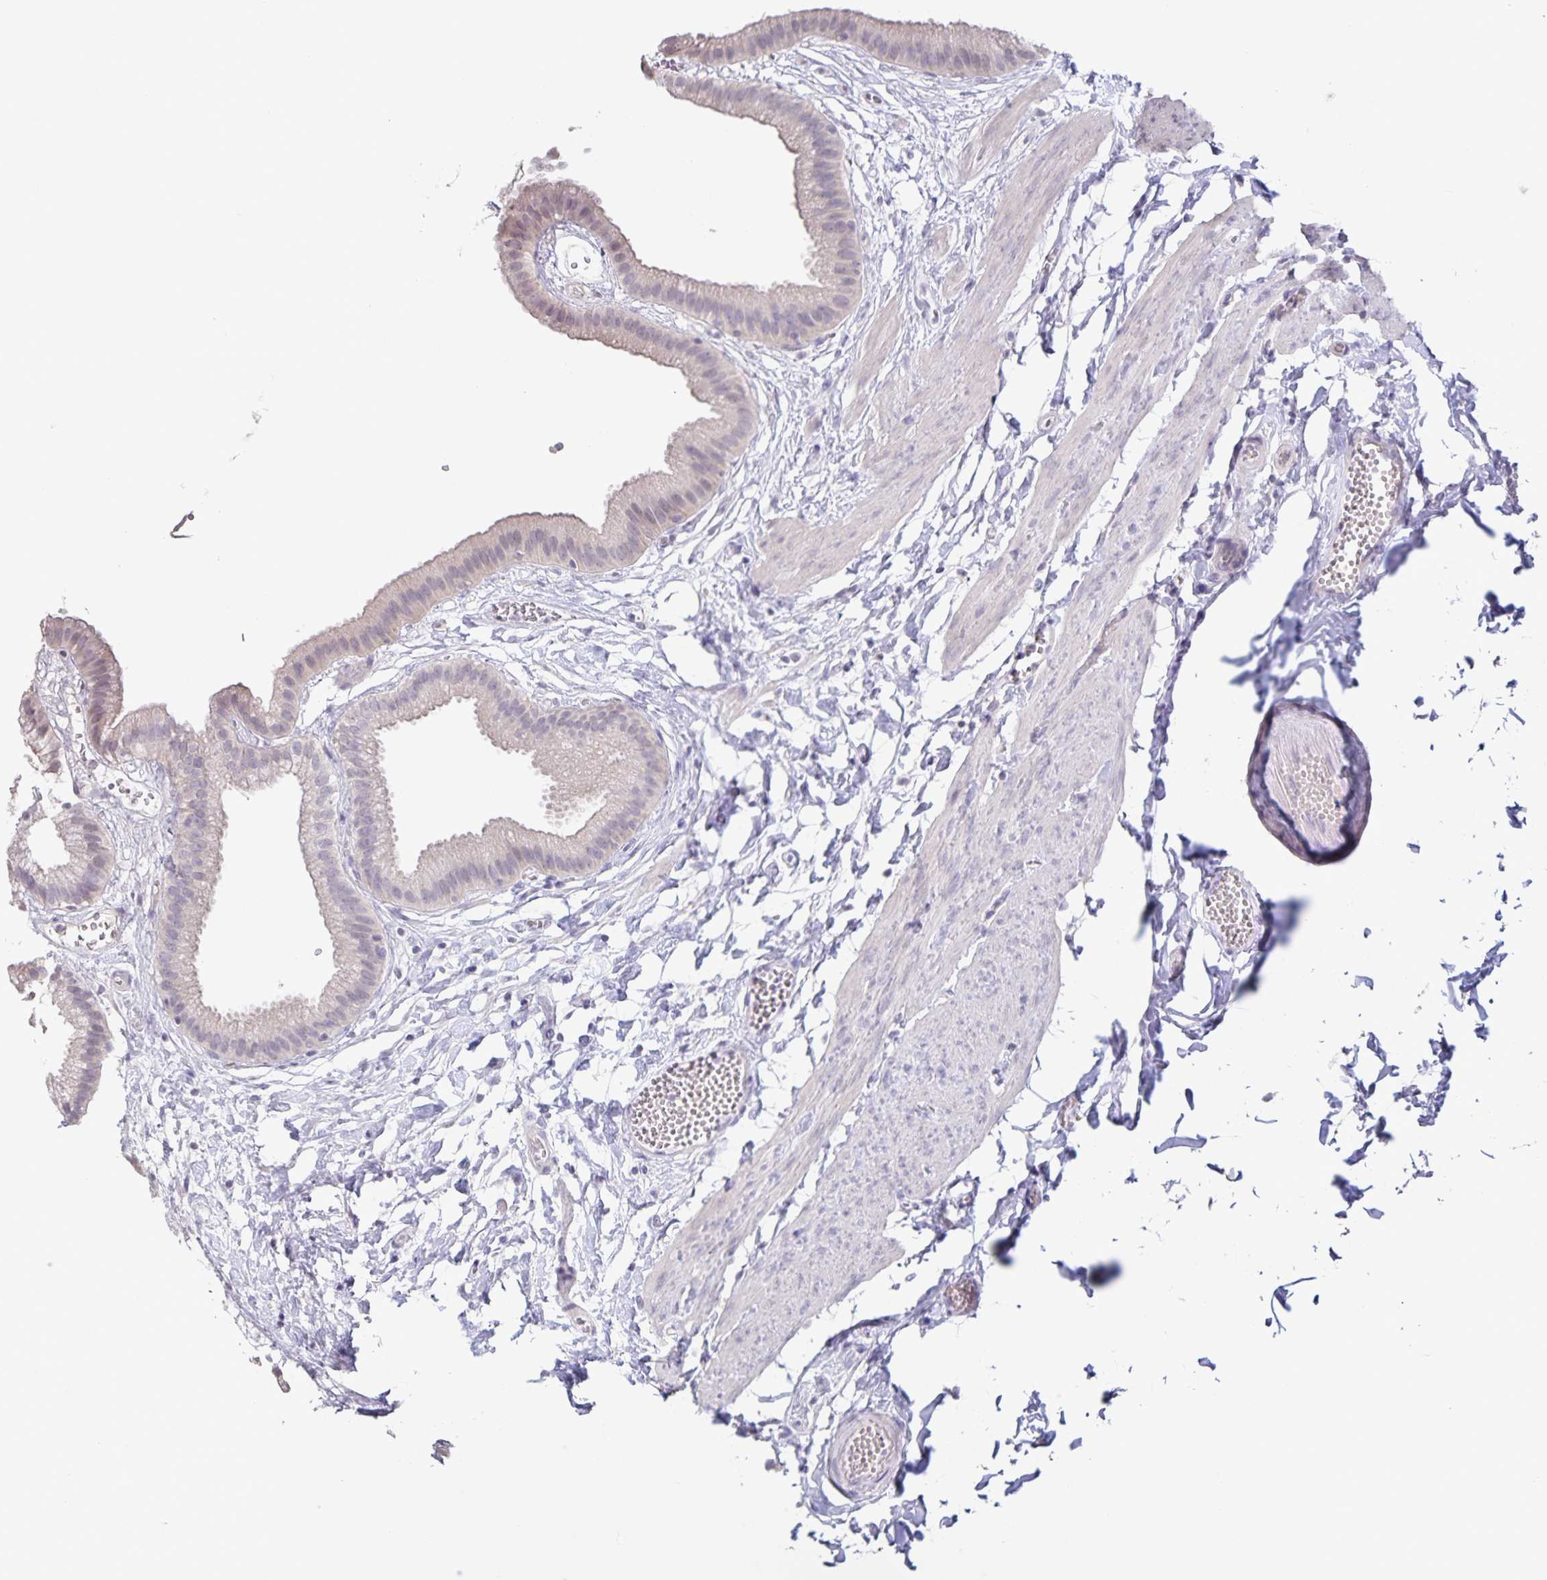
{"staining": {"intensity": "weak", "quantity": "<25%", "location": "cytoplasmic/membranous"}, "tissue": "gallbladder", "cell_type": "Glandular cells", "image_type": "normal", "snomed": [{"axis": "morphology", "description": "Normal tissue, NOS"}, {"axis": "topography", "description": "Gallbladder"}], "caption": "Immunohistochemistry of benign human gallbladder reveals no expression in glandular cells. Brightfield microscopy of IHC stained with DAB (brown) and hematoxylin (blue), captured at high magnification.", "gene": "INSL5", "patient": {"sex": "female", "age": 63}}